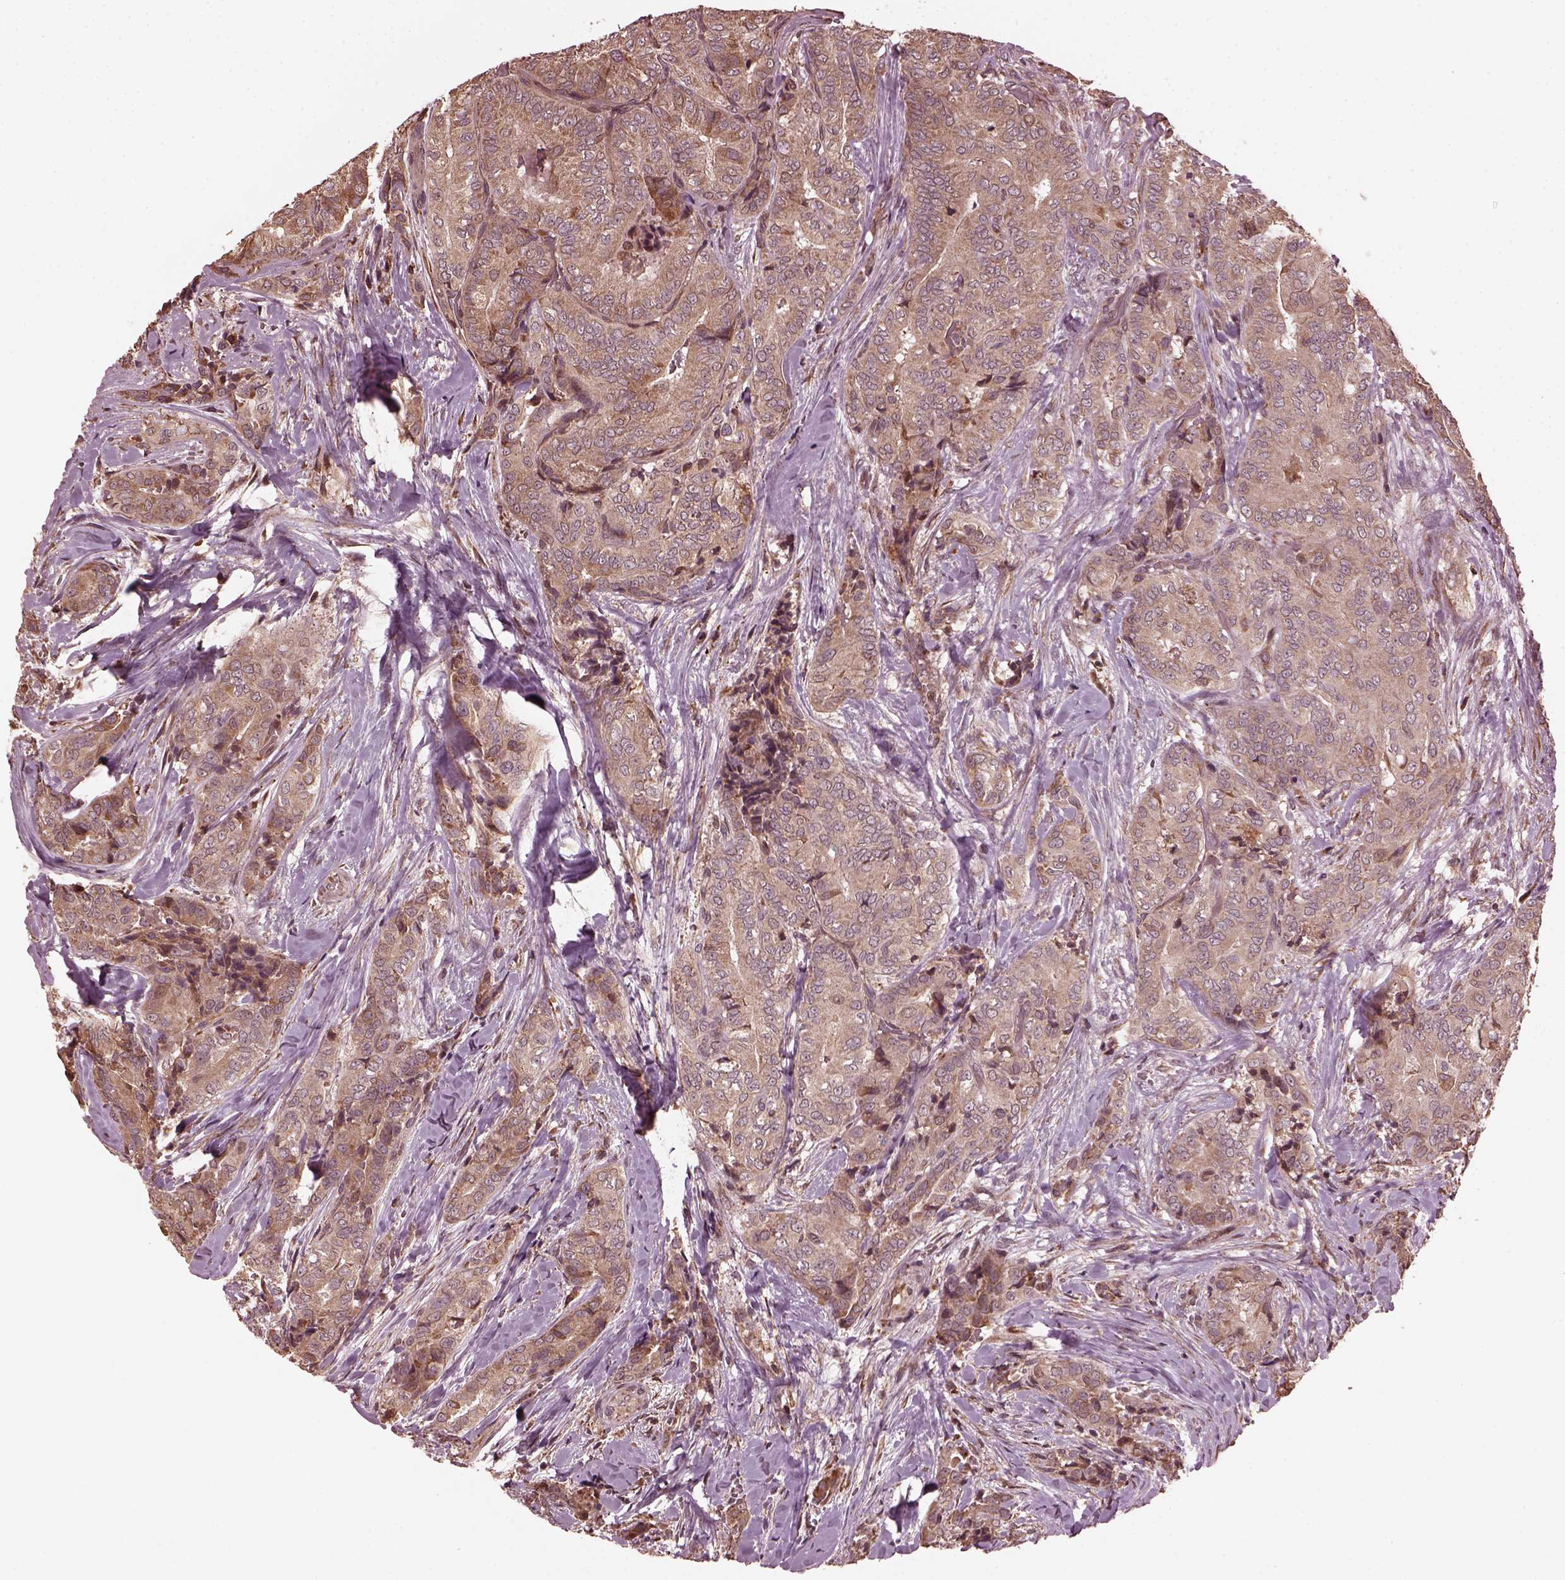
{"staining": {"intensity": "moderate", "quantity": ">75%", "location": "cytoplasmic/membranous"}, "tissue": "thyroid cancer", "cell_type": "Tumor cells", "image_type": "cancer", "snomed": [{"axis": "morphology", "description": "Papillary adenocarcinoma, NOS"}, {"axis": "topography", "description": "Thyroid gland"}], "caption": "Approximately >75% of tumor cells in human thyroid cancer (papillary adenocarcinoma) reveal moderate cytoplasmic/membranous protein positivity as visualized by brown immunohistochemical staining.", "gene": "ZNF292", "patient": {"sex": "male", "age": 61}}